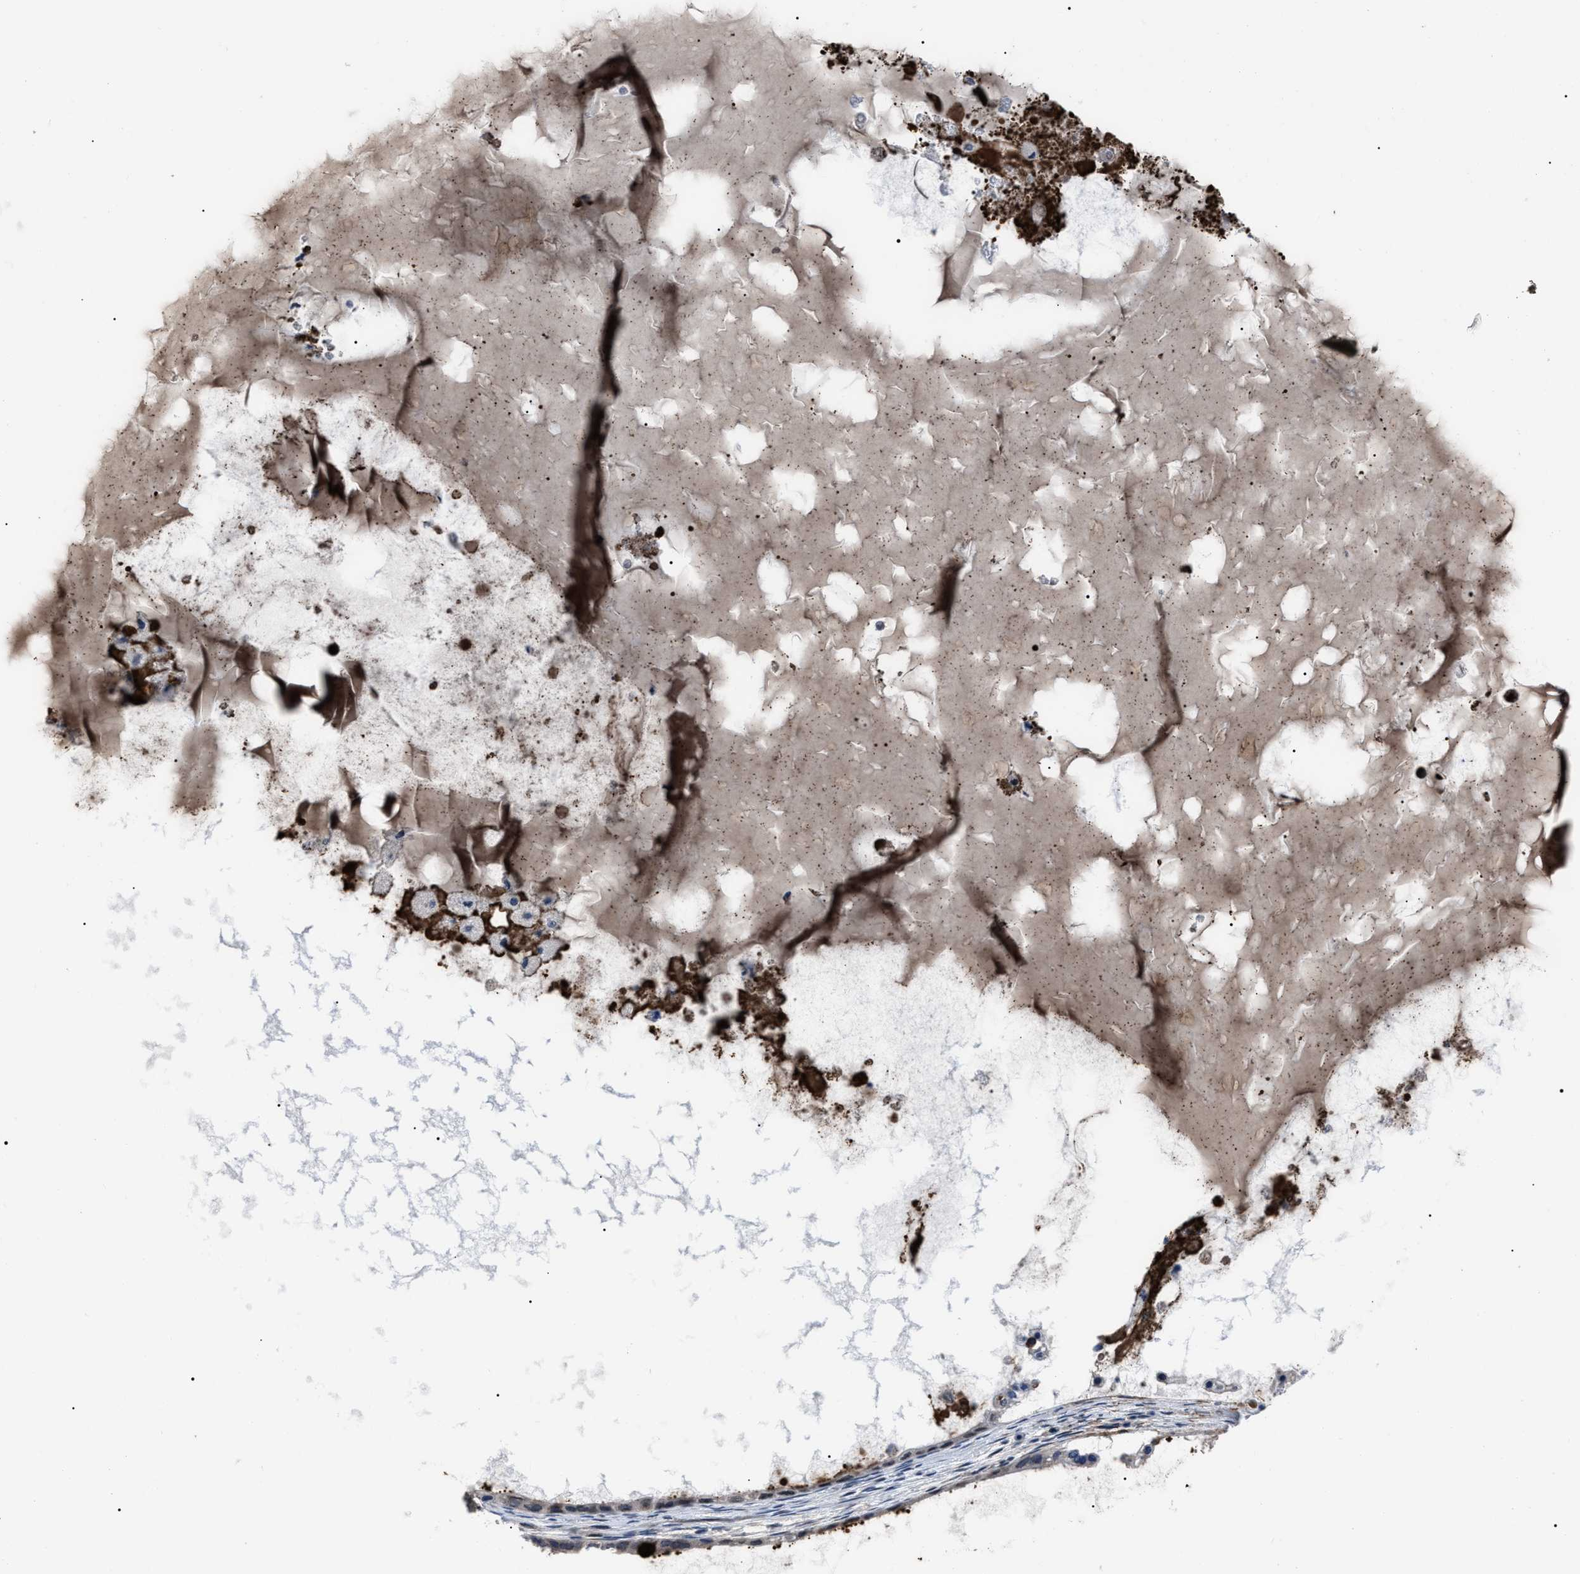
{"staining": {"intensity": "strong", "quantity": "25%-75%", "location": "cytoplasmic/membranous"}, "tissue": "ovarian cancer", "cell_type": "Tumor cells", "image_type": "cancer", "snomed": [{"axis": "morphology", "description": "Cystadenocarcinoma, mucinous, NOS"}, {"axis": "topography", "description": "Ovary"}], "caption": "Ovarian cancer (mucinous cystadenocarcinoma) was stained to show a protein in brown. There is high levels of strong cytoplasmic/membranous staining in approximately 25%-75% of tumor cells.", "gene": "LRRC14", "patient": {"sex": "female", "age": 80}}